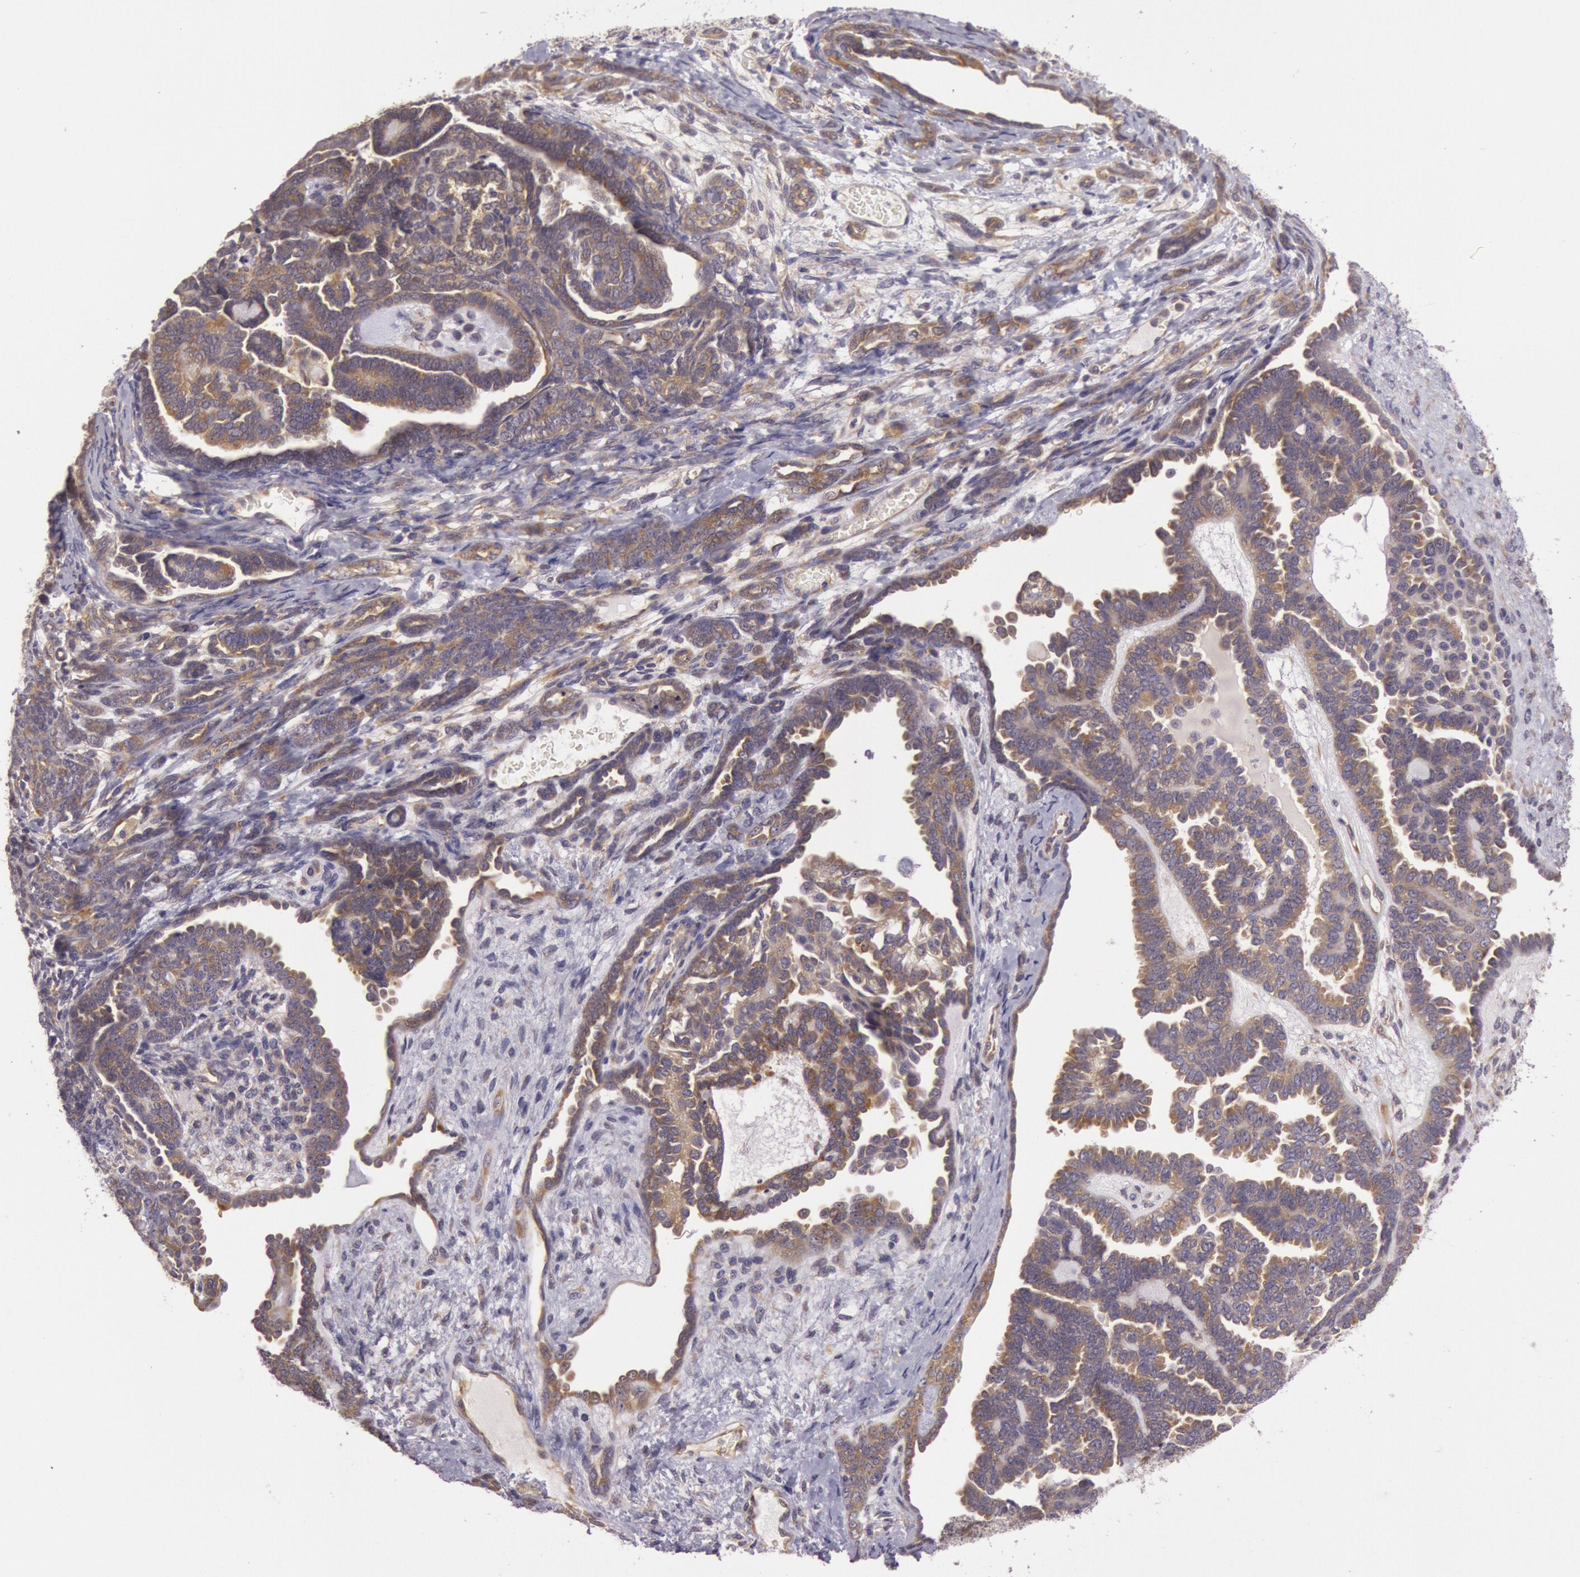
{"staining": {"intensity": "moderate", "quantity": ">75%", "location": "cytoplasmic/membranous"}, "tissue": "endometrial cancer", "cell_type": "Tumor cells", "image_type": "cancer", "snomed": [{"axis": "morphology", "description": "Neoplasm, malignant, NOS"}, {"axis": "topography", "description": "Endometrium"}], "caption": "Protein staining reveals moderate cytoplasmic/membranous expression in about >75% of tumor cells in malignant neoplasm (endometrial).", "gene": "CHUK", "patient": {"sex": "female", "age": 74}}